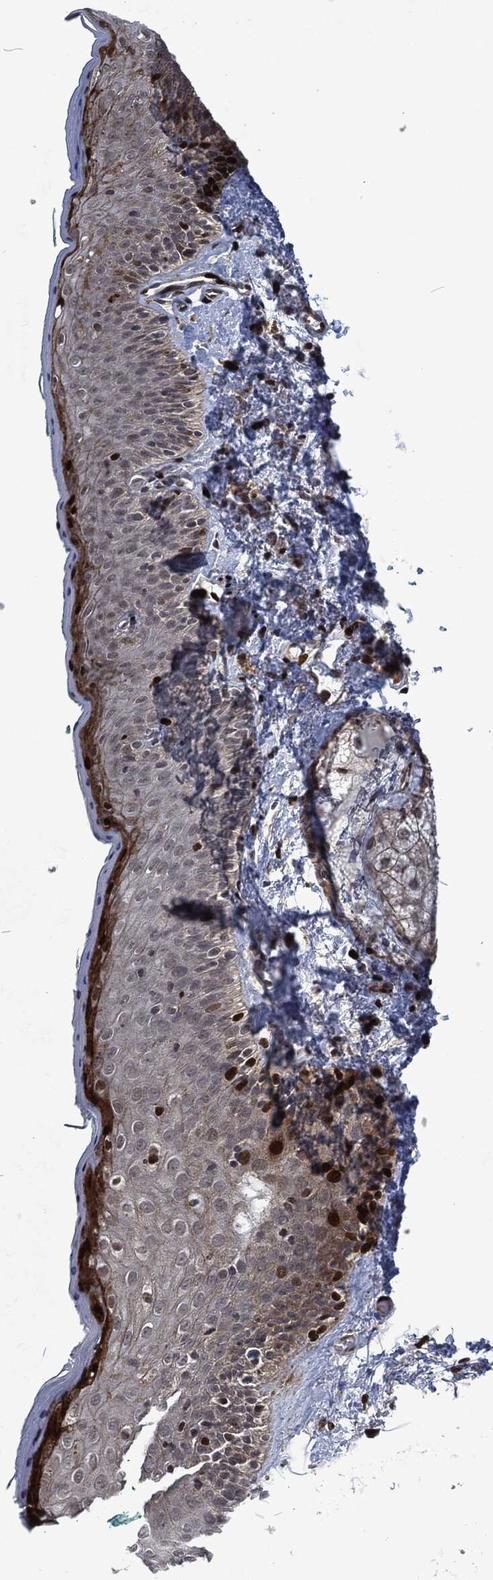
{"staining": {"intensity": "strong", "quantity": "25%-75%", "location": "nuclear"}, "tissue": "vagina", "cell_type": "Squamous epithelial cells", "image_type": "normal", "snomed": [{"axis": "morphology", "description": "Normal tissue, NOS"}, {"axis": "topography", "description": "Vagina"}], "caption": "Immunohistochemistry of normal human vagina displays high levels of strong nuclear staining in approximately 25%-75% of squamous epithelial cells.", "gene": "EGFR", "patient": {"sex": "female", "age": 66}}